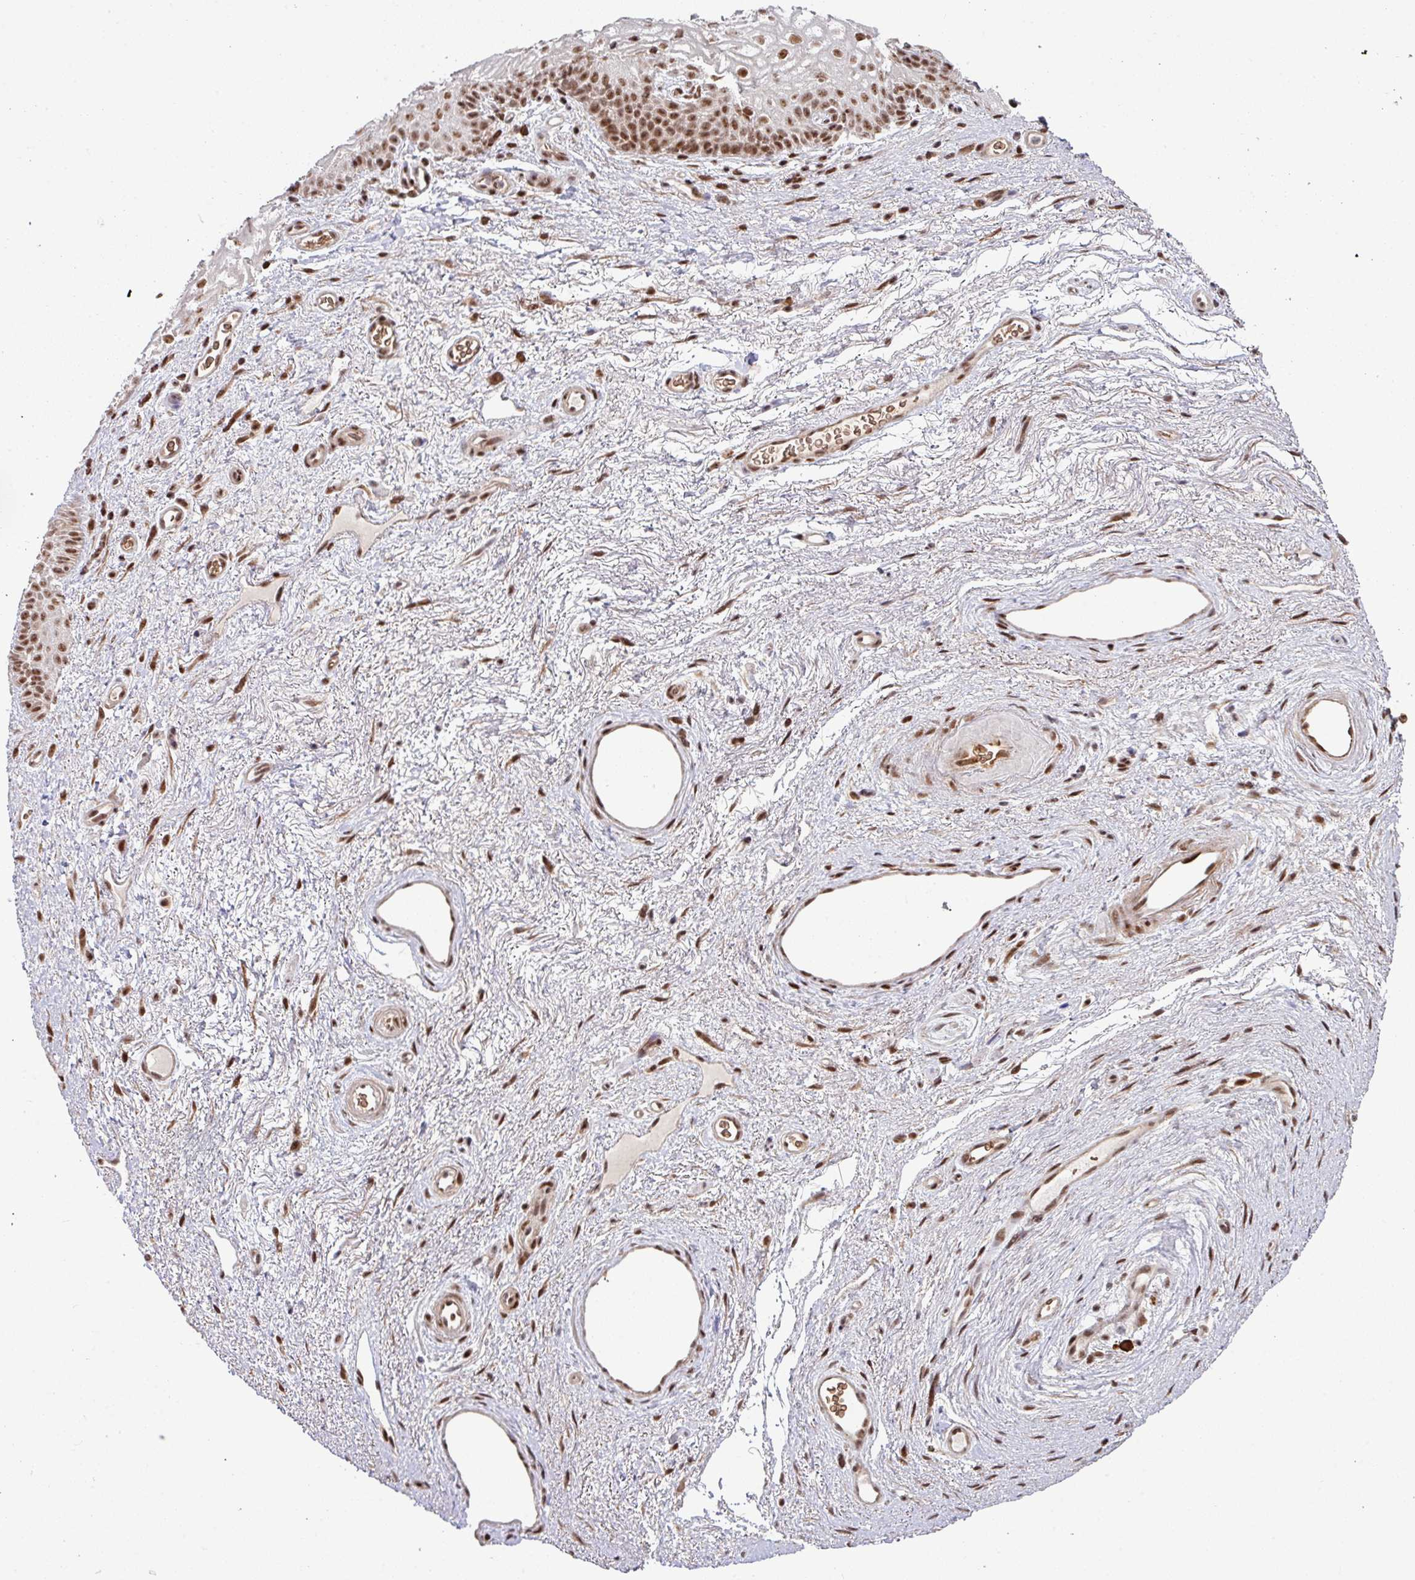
{"staining": {"intensity": "moderate", "quantity": ">75%", "location": "nuclear"}, "tissue": "vagina", "cell_type": "Squamous epithelial cells", "image_type": "normal", "snomed": [{"axis": "morphology", "description": "Normal tissue, NOS"}, {"axis": "topography", "description": "Vagina"}], "caption": "There is medium levels of moderate nuclear expression in squamous epithelial cells of unremarkable vagina, as demonstrated by immunohistochemical staining (brown color).", "gene": "PHF23", "patient": {"sex": "female", "age": 47}}